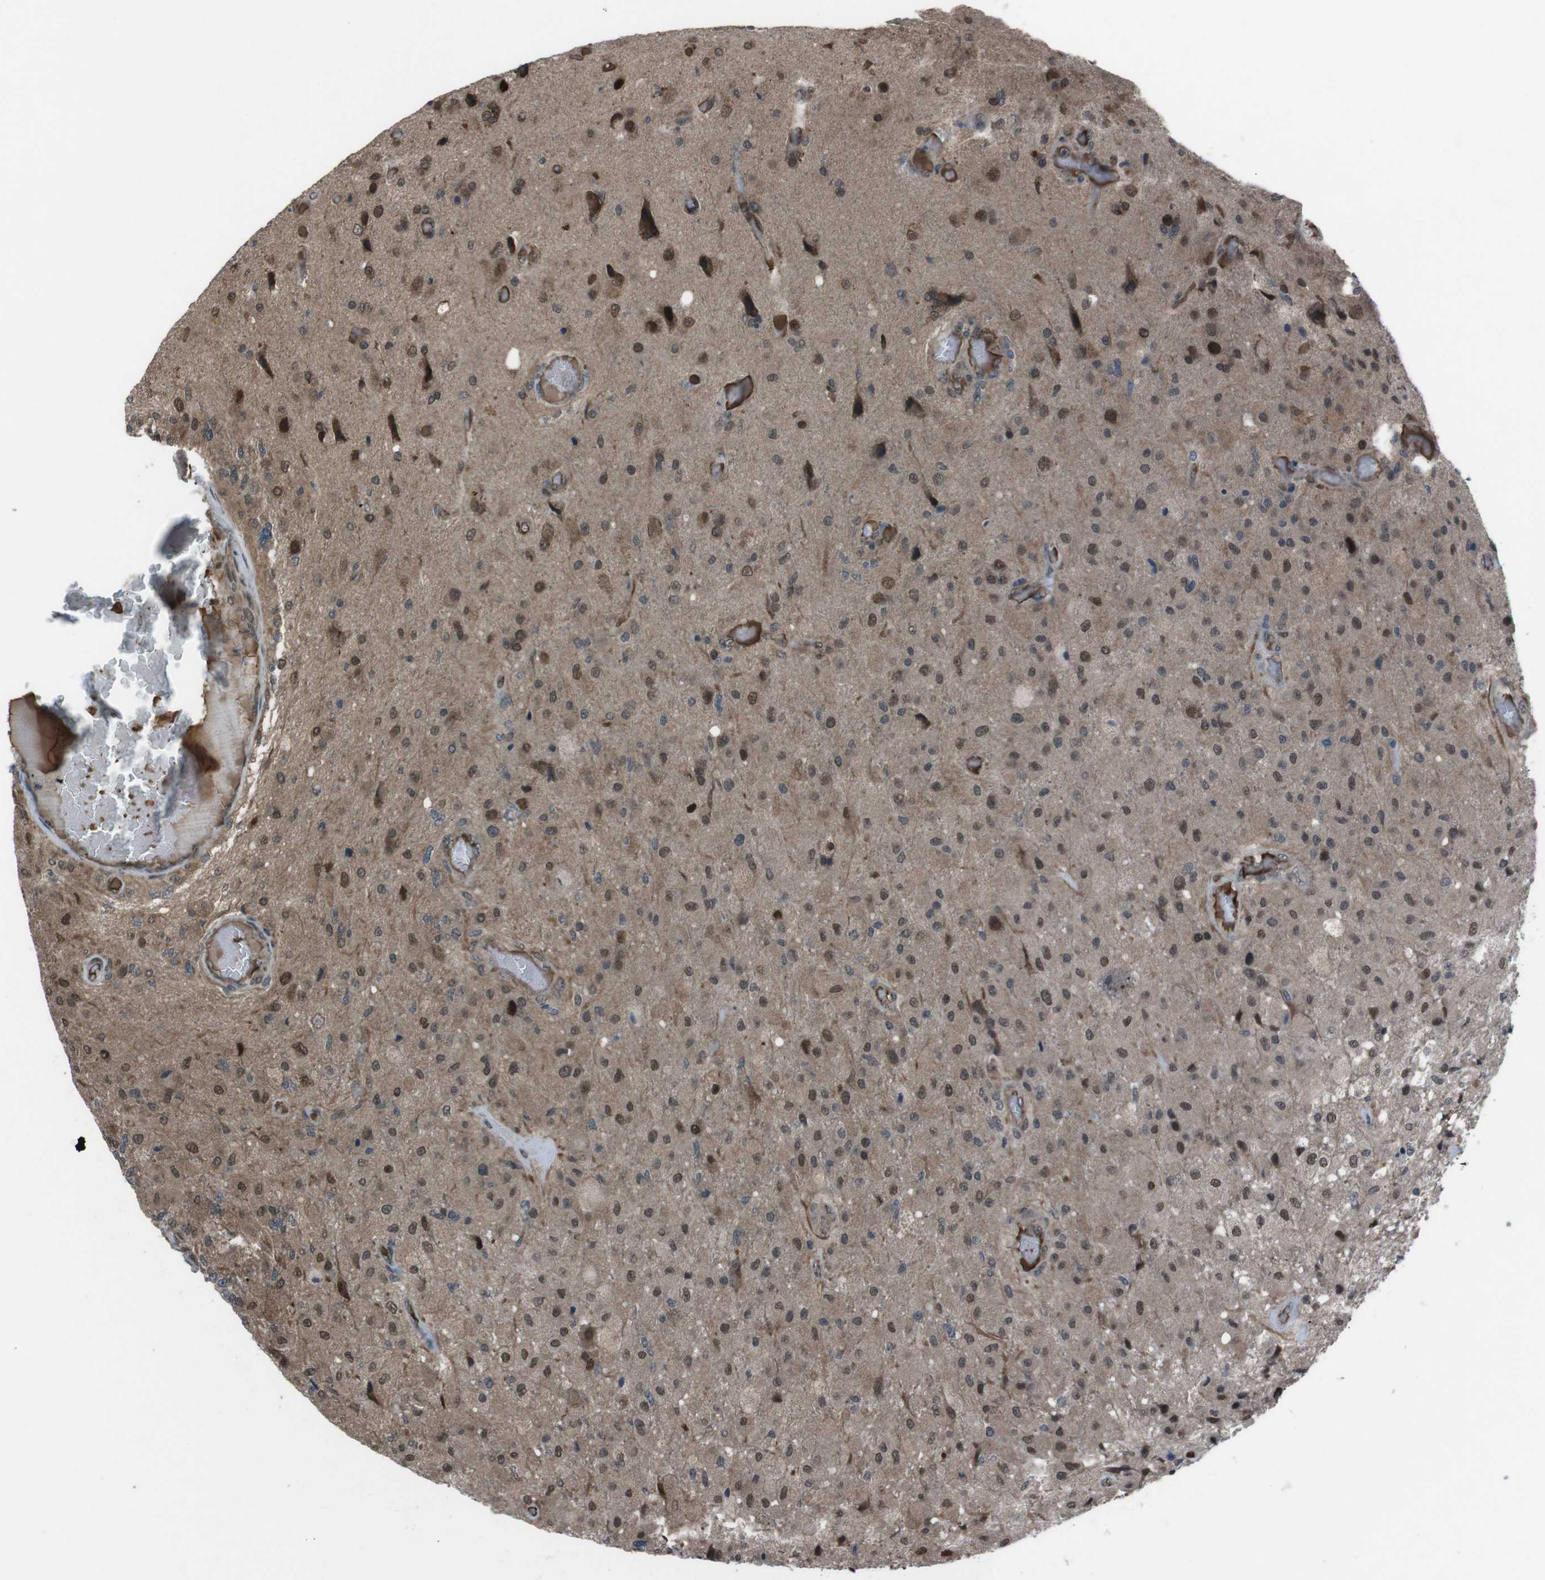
{"staining": {"intensity": "moderate", "quantity": "25%-75%", "location": "nuclear"}, "tissue": "glioma", "cell_type": "Tumor cells", "image_type": "cancer", "snomed": [{"axis": "morphology", "description": "Normal tissue, NOS"}, {"axis": "morphology", "description": "Glioma, malignant, High grade"}, {"axis": "topography", "description": "Cerebral cortex"}], "caption": "High-grade glioma (malignant) stained for a protein (brown) reveals moderate nuclear positive staining in approximately 25%-75% of tumor cells.", "gene": "SS18L1", "patient": {"sex": "male", "age": 77}}